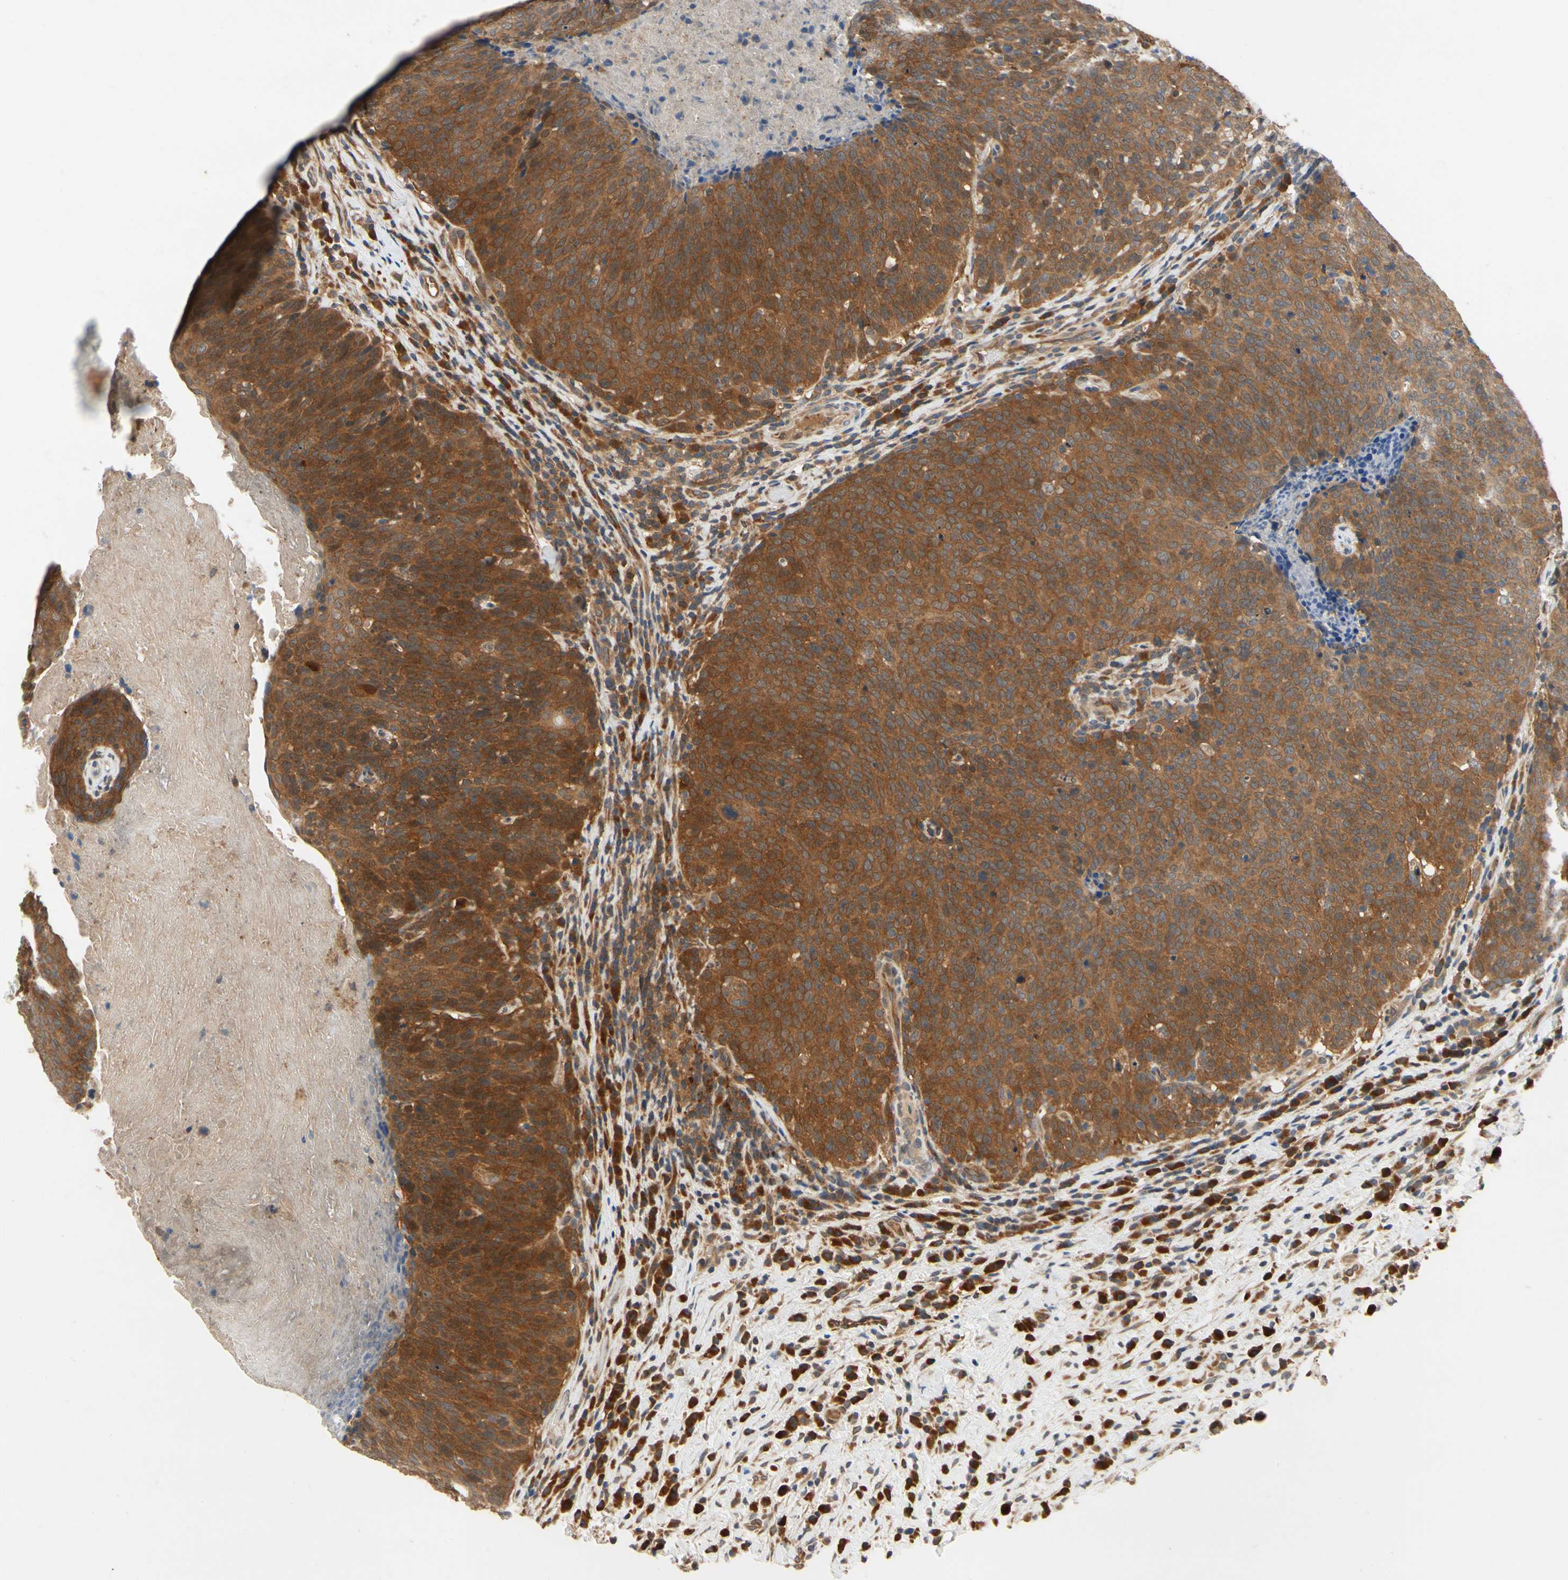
{"staining": {"intensity": "strong", "quantity": ">75%", "location": "cytoplasmic/membranous"}, "tissue": "head and neck cancer", "cell_type": "Tumor cells", "image_type": "cancer", "snomed": [{"axis": "morphology", "description": "Squamous cell carcinoma, NOS"}, {"axis": "morphology", "description": "Squamous cell carcinoma, metastatic, NOS"}, {"axis": "topography", "description": "Lymph node"}, {"axis": "topography", "description": "Head-Neck"}], "caption": "Head and neck metastatic squamous cell carcinoma tissue shows strong cytoplasmic/membranous staining in about >75% of tumor cells", "gene": "TDRP", "patient": {"sex": "male", "age": 62}}